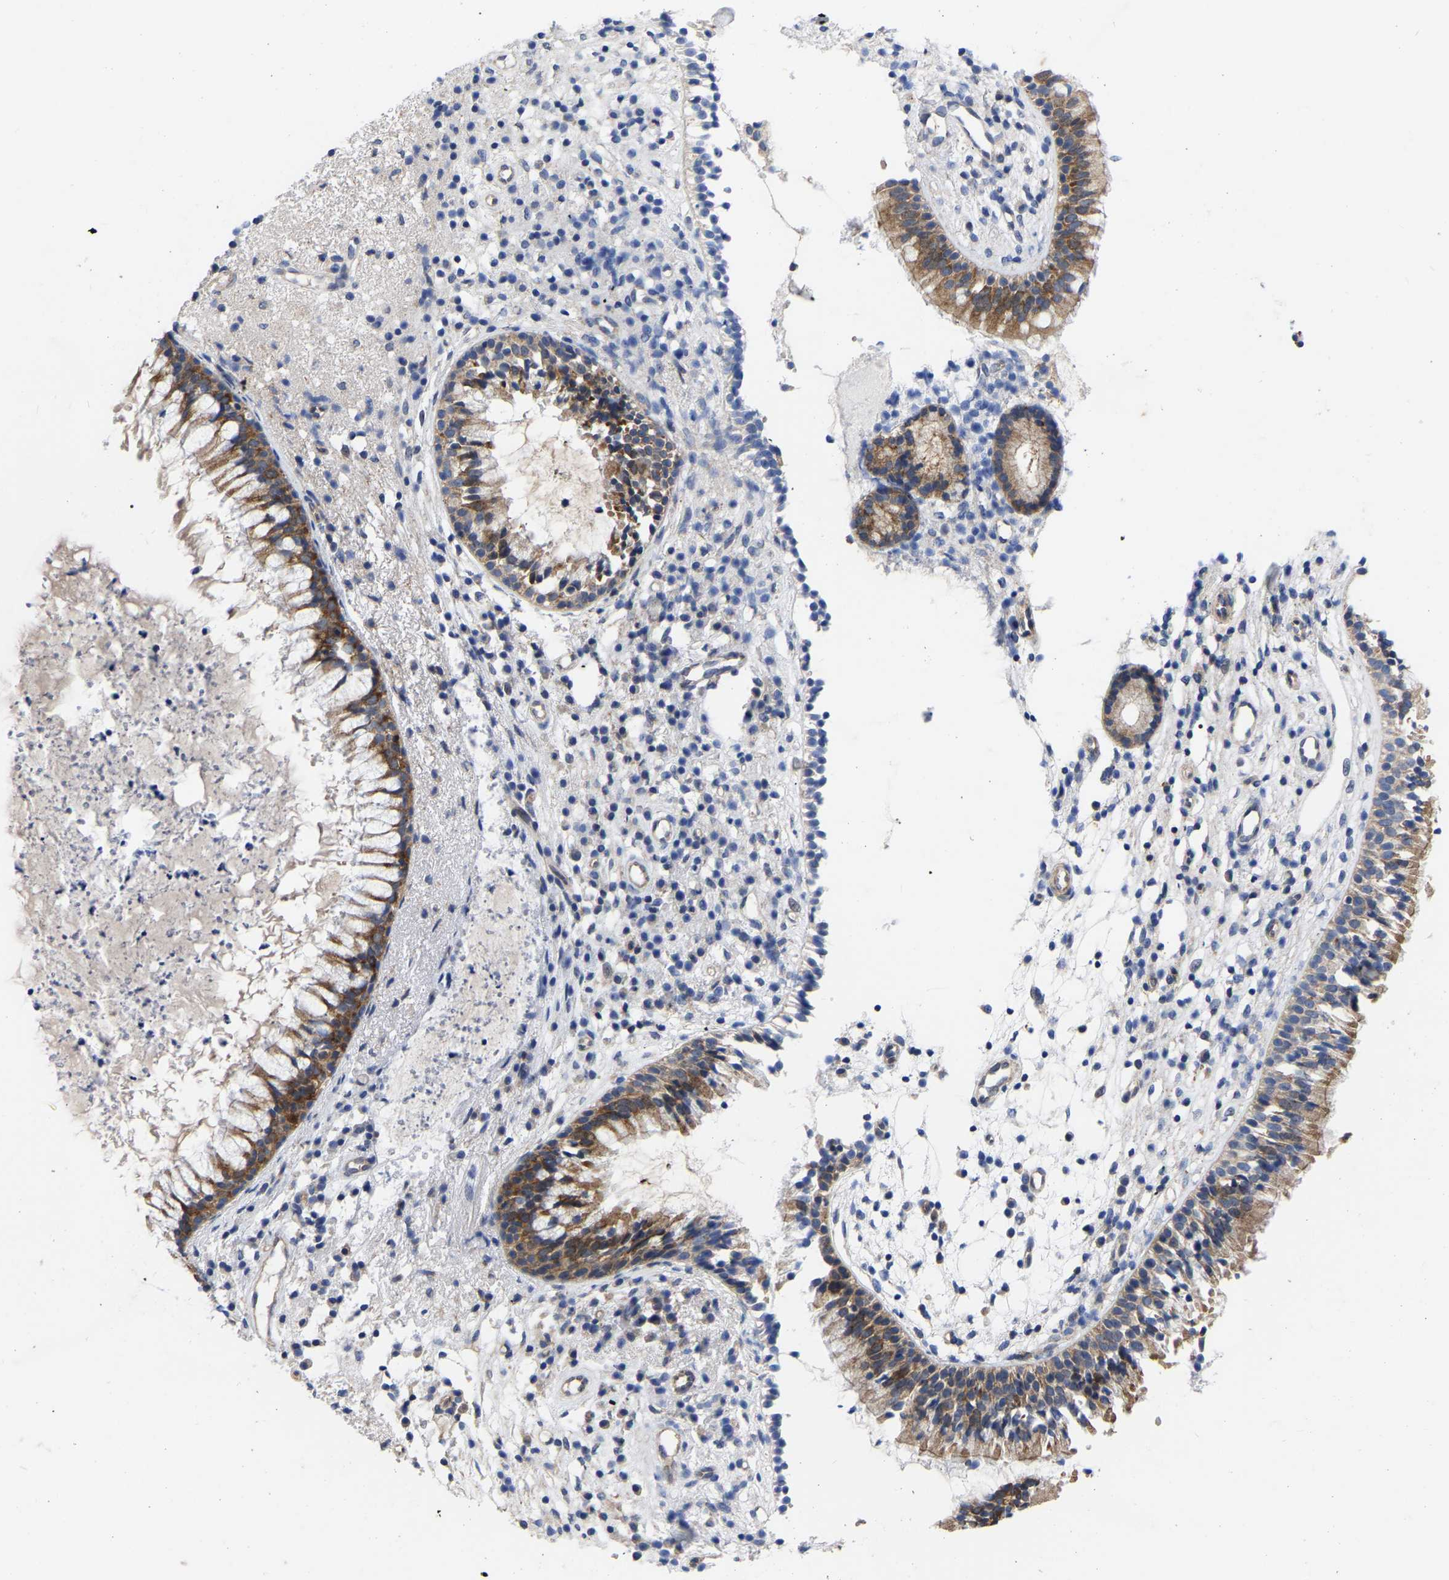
{"staining": {"intensity": "moderate", "quantity": ">75%", "location": "cytoplasmic/membranous"}, "tissue": "nasopharynx", "cell_type": "Respiratory epithelial cells", "image_type": "normal", "snomed": [{"axis": "morphology", "description": "Normal tissue, NOS"}, {"axis": "topography", "description": "Nasopharynx"}], "caption": "Moderate cytoplasmic/membranous protein staining is appreciated in approximately >75% of respiratory epithelial cells in nasopharynx.", "gene": "TCP1", "patient": {"sex": "male", "age": 21}}